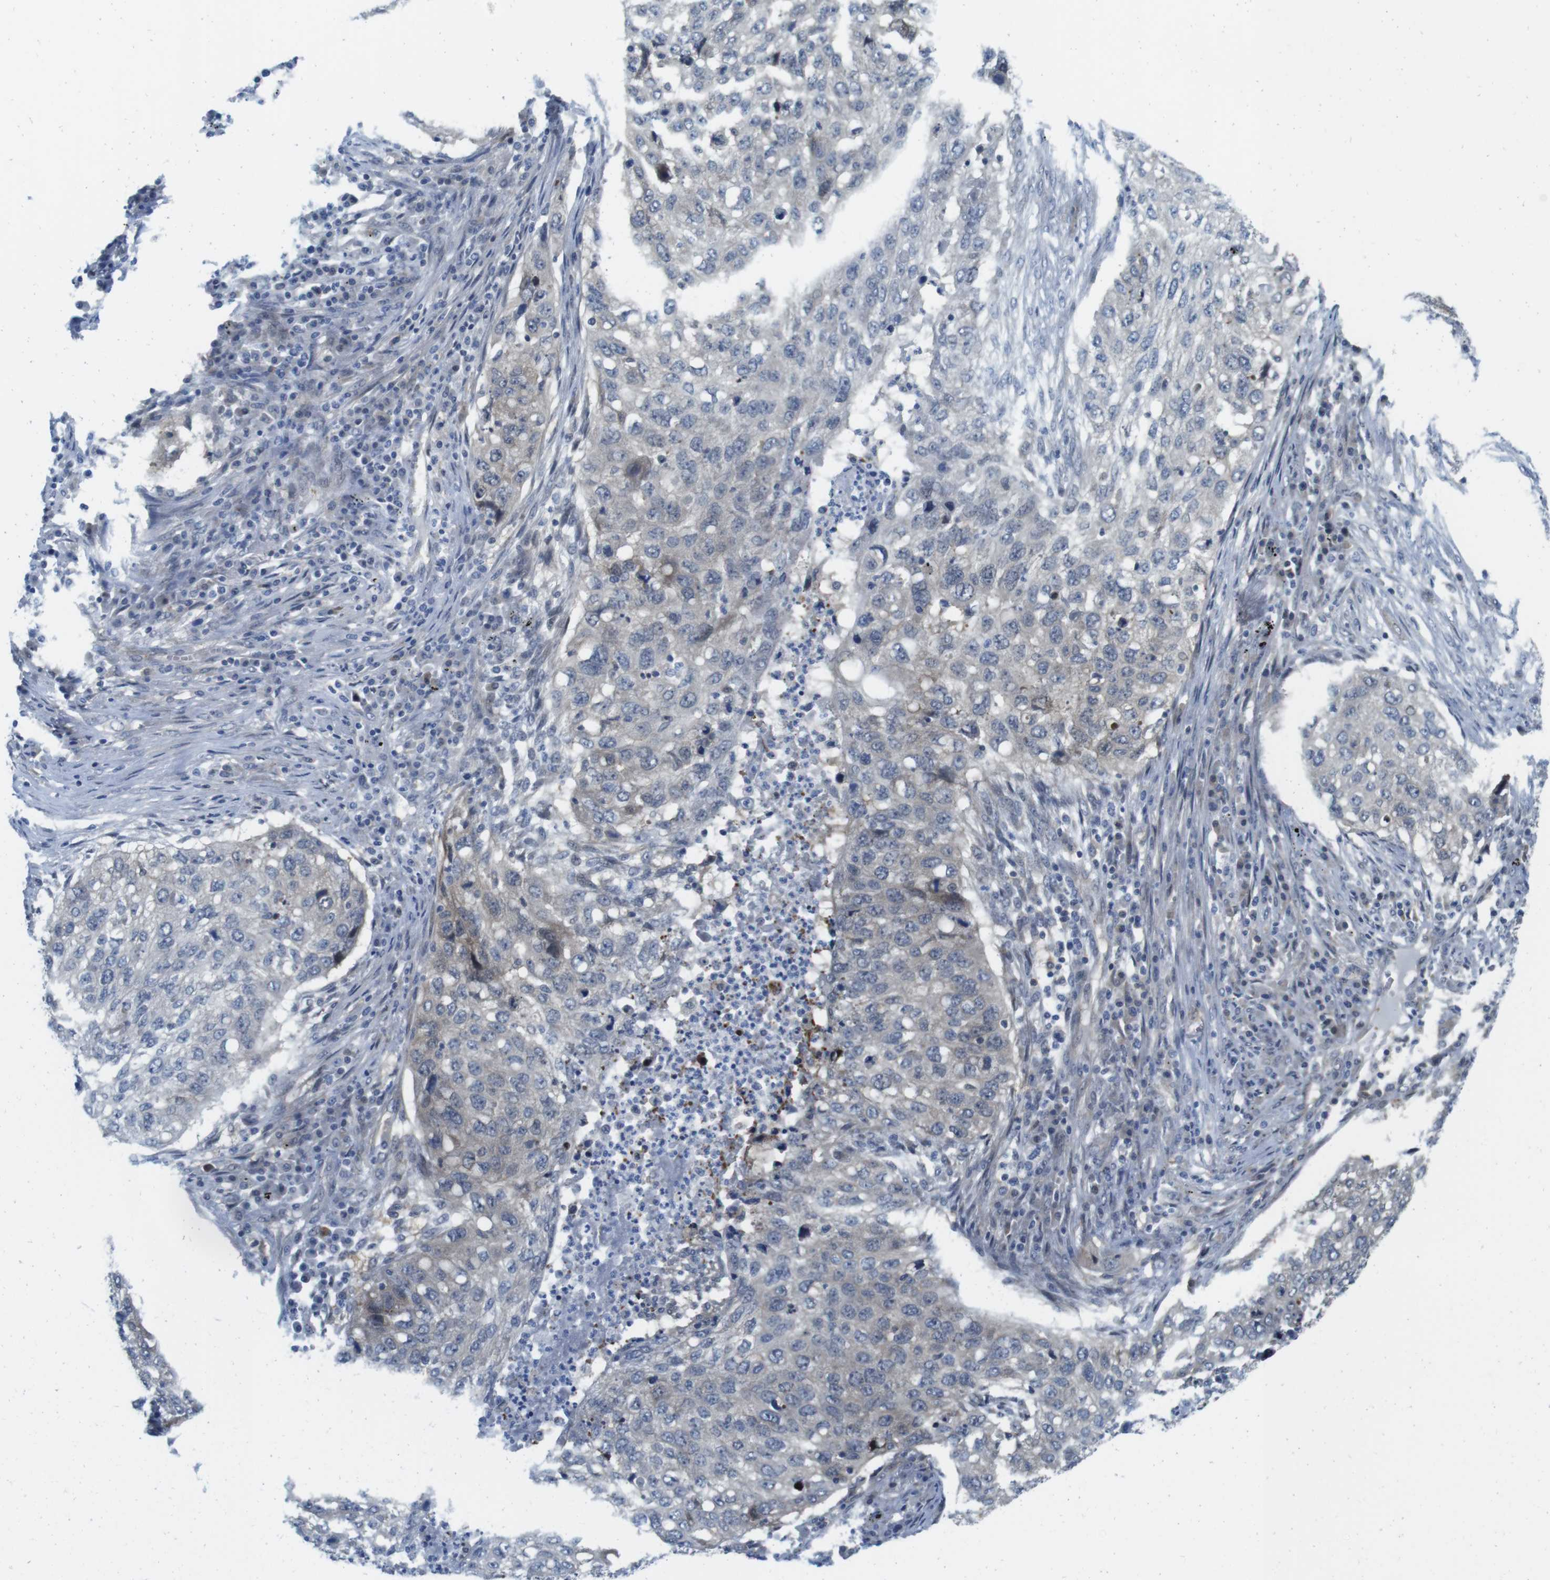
{"staining": {"intensity": "weak", "quantity": "<25%", "location": "cytoplasmic/membranous"}, "tissue": "lung cancer", "cell_type": "Tumor cells", "image_type": "cancer", "snomed": [{"axis": "morphology", "description": "Squamous cell carcinoma, NOS"}, {"axis": "topography", "description": "Lung"}], "caption": "Protein analysis of lung cancer reveals no significant staining in tumor cells.", "gene": "CASP2", "patient": {"sex": "female", "age": 63}}